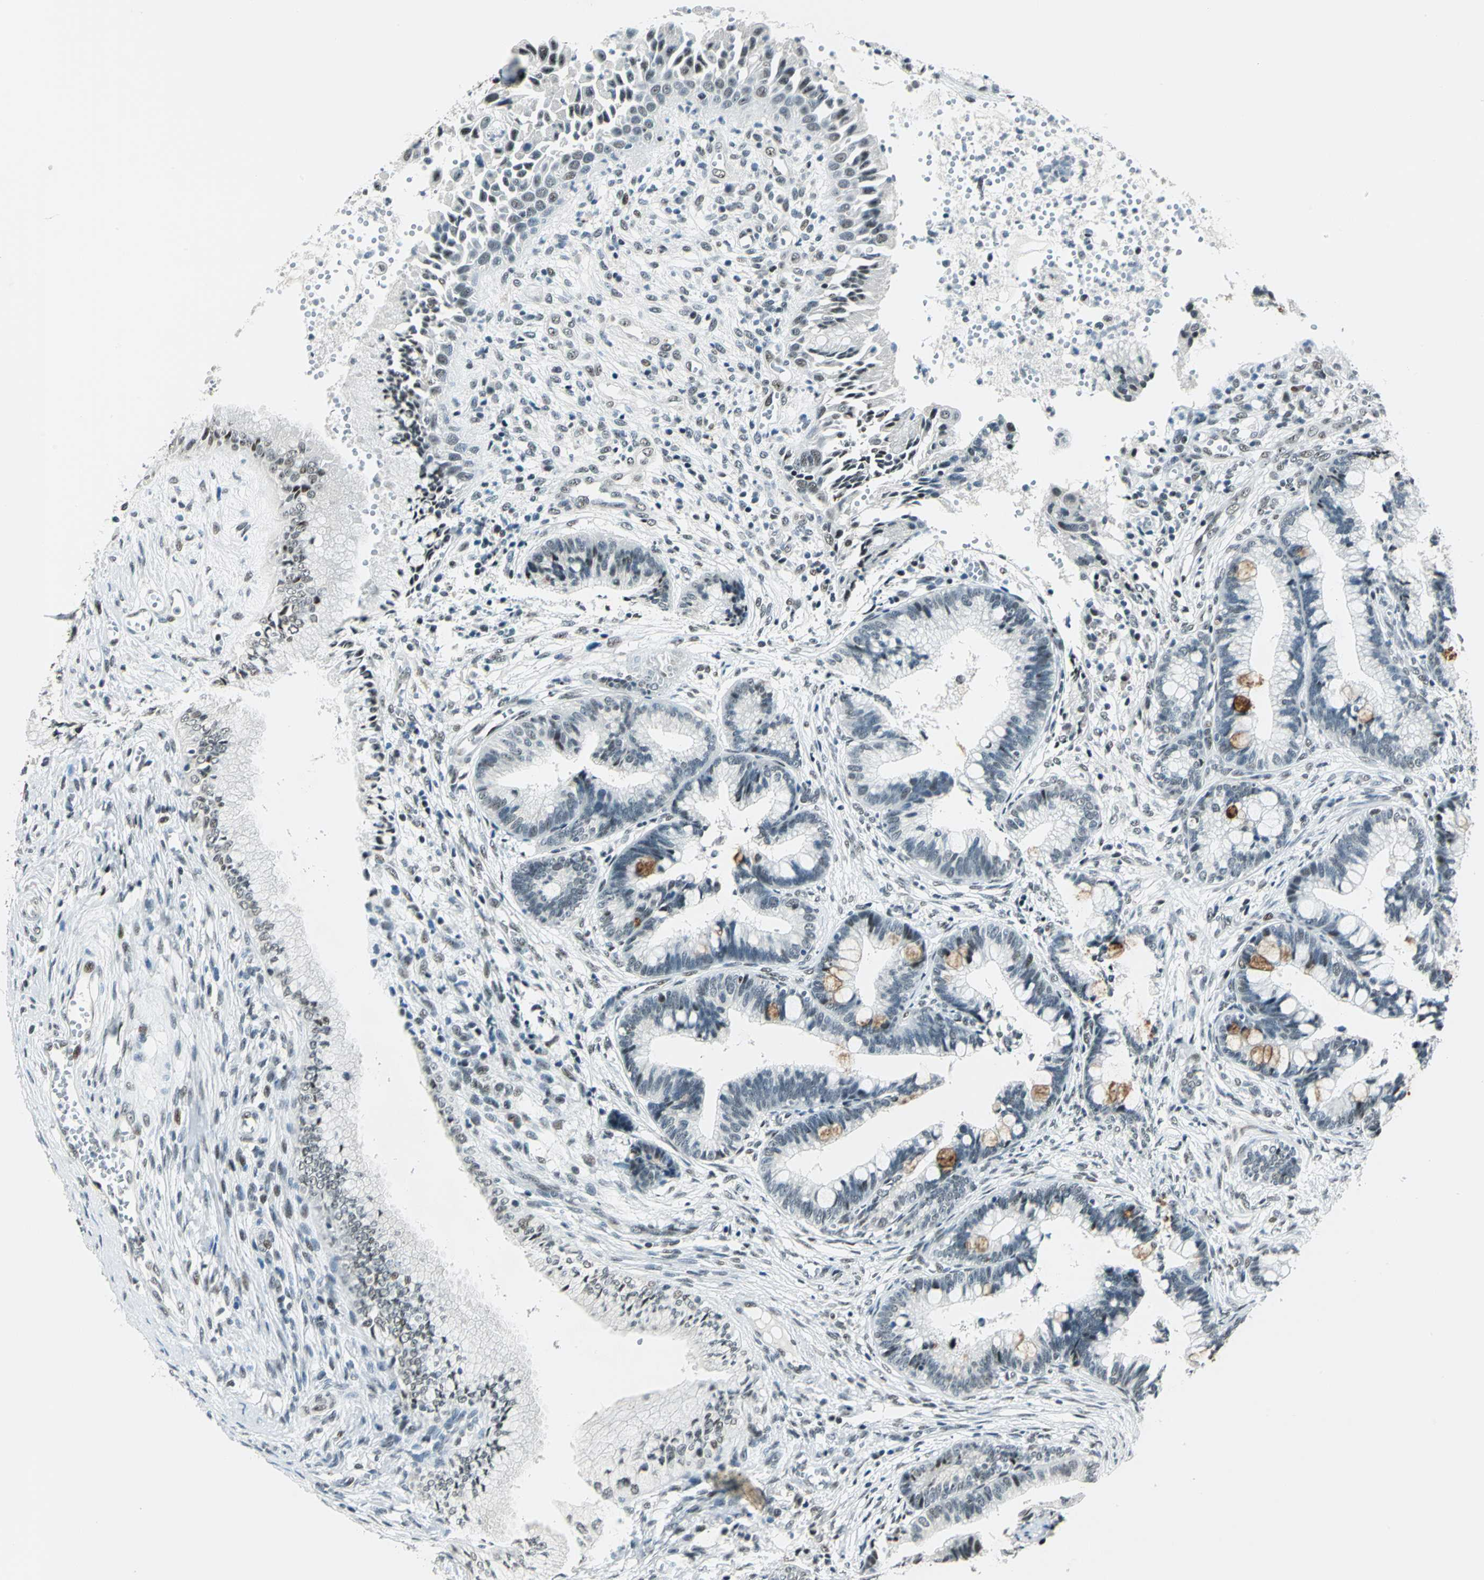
{"staining": {"intensity": "strong", "quantity": "<25%", "location": "cytoplasmic/membranous"}, "tissue": "cervical cancer", "cell_type": "Tumor cells", "image_type": "cancer", "snomed": [{"axis": "morphology", "description": "Adenocarcinoma, NOS"}, {"axis": "topography", "description": "Cervix"}], "caption": "The photomicrograph reveals staining of cervical cancer (adenocarcinoma), revealing strong cytoplasmic/membranous protein staining (brown color) within tumor cells. The protein is stained brown, and the nuclei are stained in blue (DAB (3,3'-diaminobenzidine) IHC with brightfield microscopy, high magnification).", "gene": "KAT6B", "patient": {"sex": "female", "age": 36}}